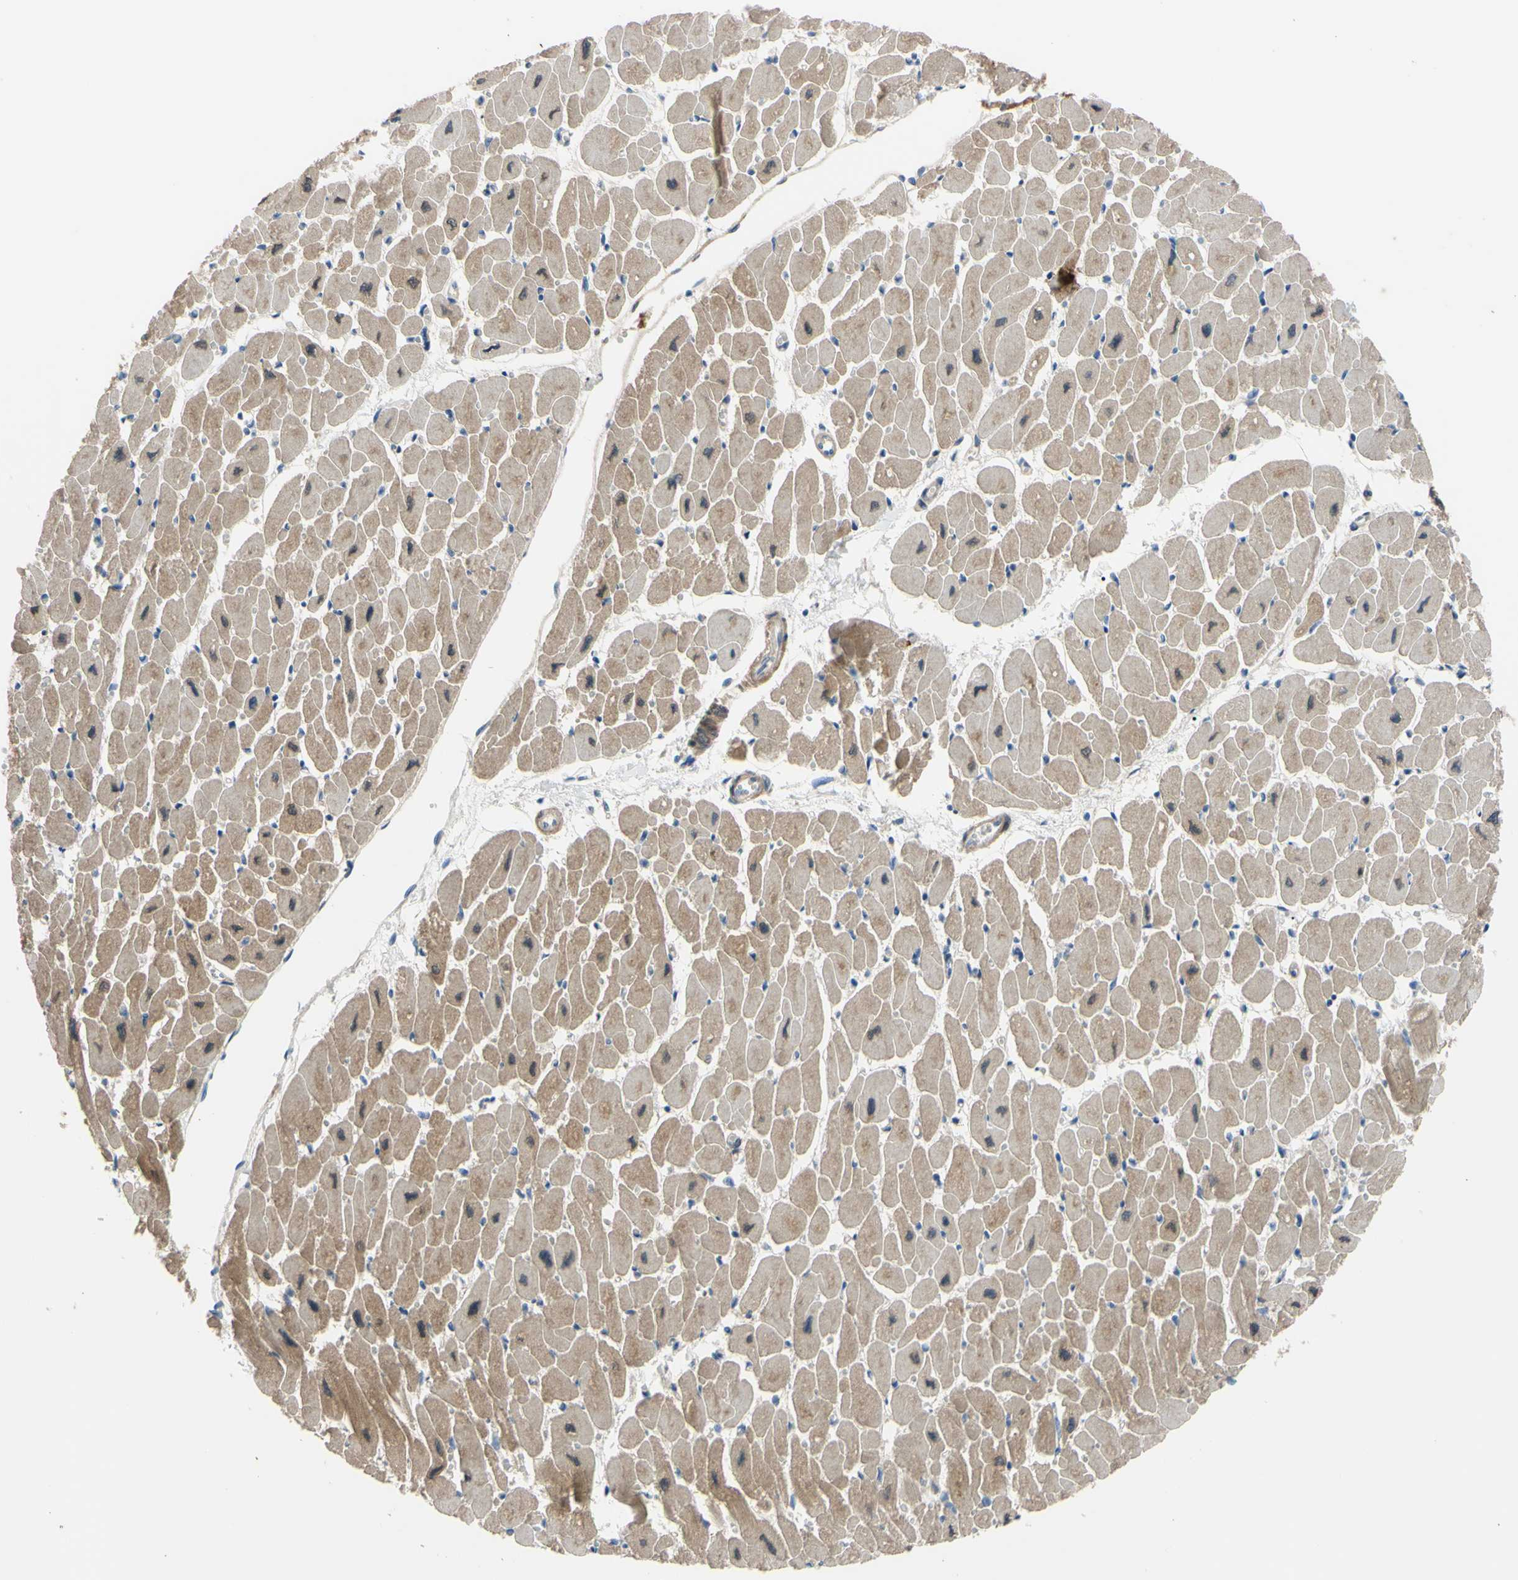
{"staining": {"intensity": "moderate", "quantity": ">75%", "location": "cytoplasmic/membranous,nuclear"}, "tissue": "heart muscle", "cell_type": "Cardiomyocytes", "image_type": "normal", "snomed": [{"axis": "morphology", "description": "Normal tissue, NOS"}, {"axis": "topography", "description": "Heart"}], "caption": "Moderate cytoplasmic/membranous,nuclear protein expression is appreciated in approximately >75% of cardiomyocytes in heart muscle.", "gene": "NOL3", "patient": {"sex": "female", "age": 54}}